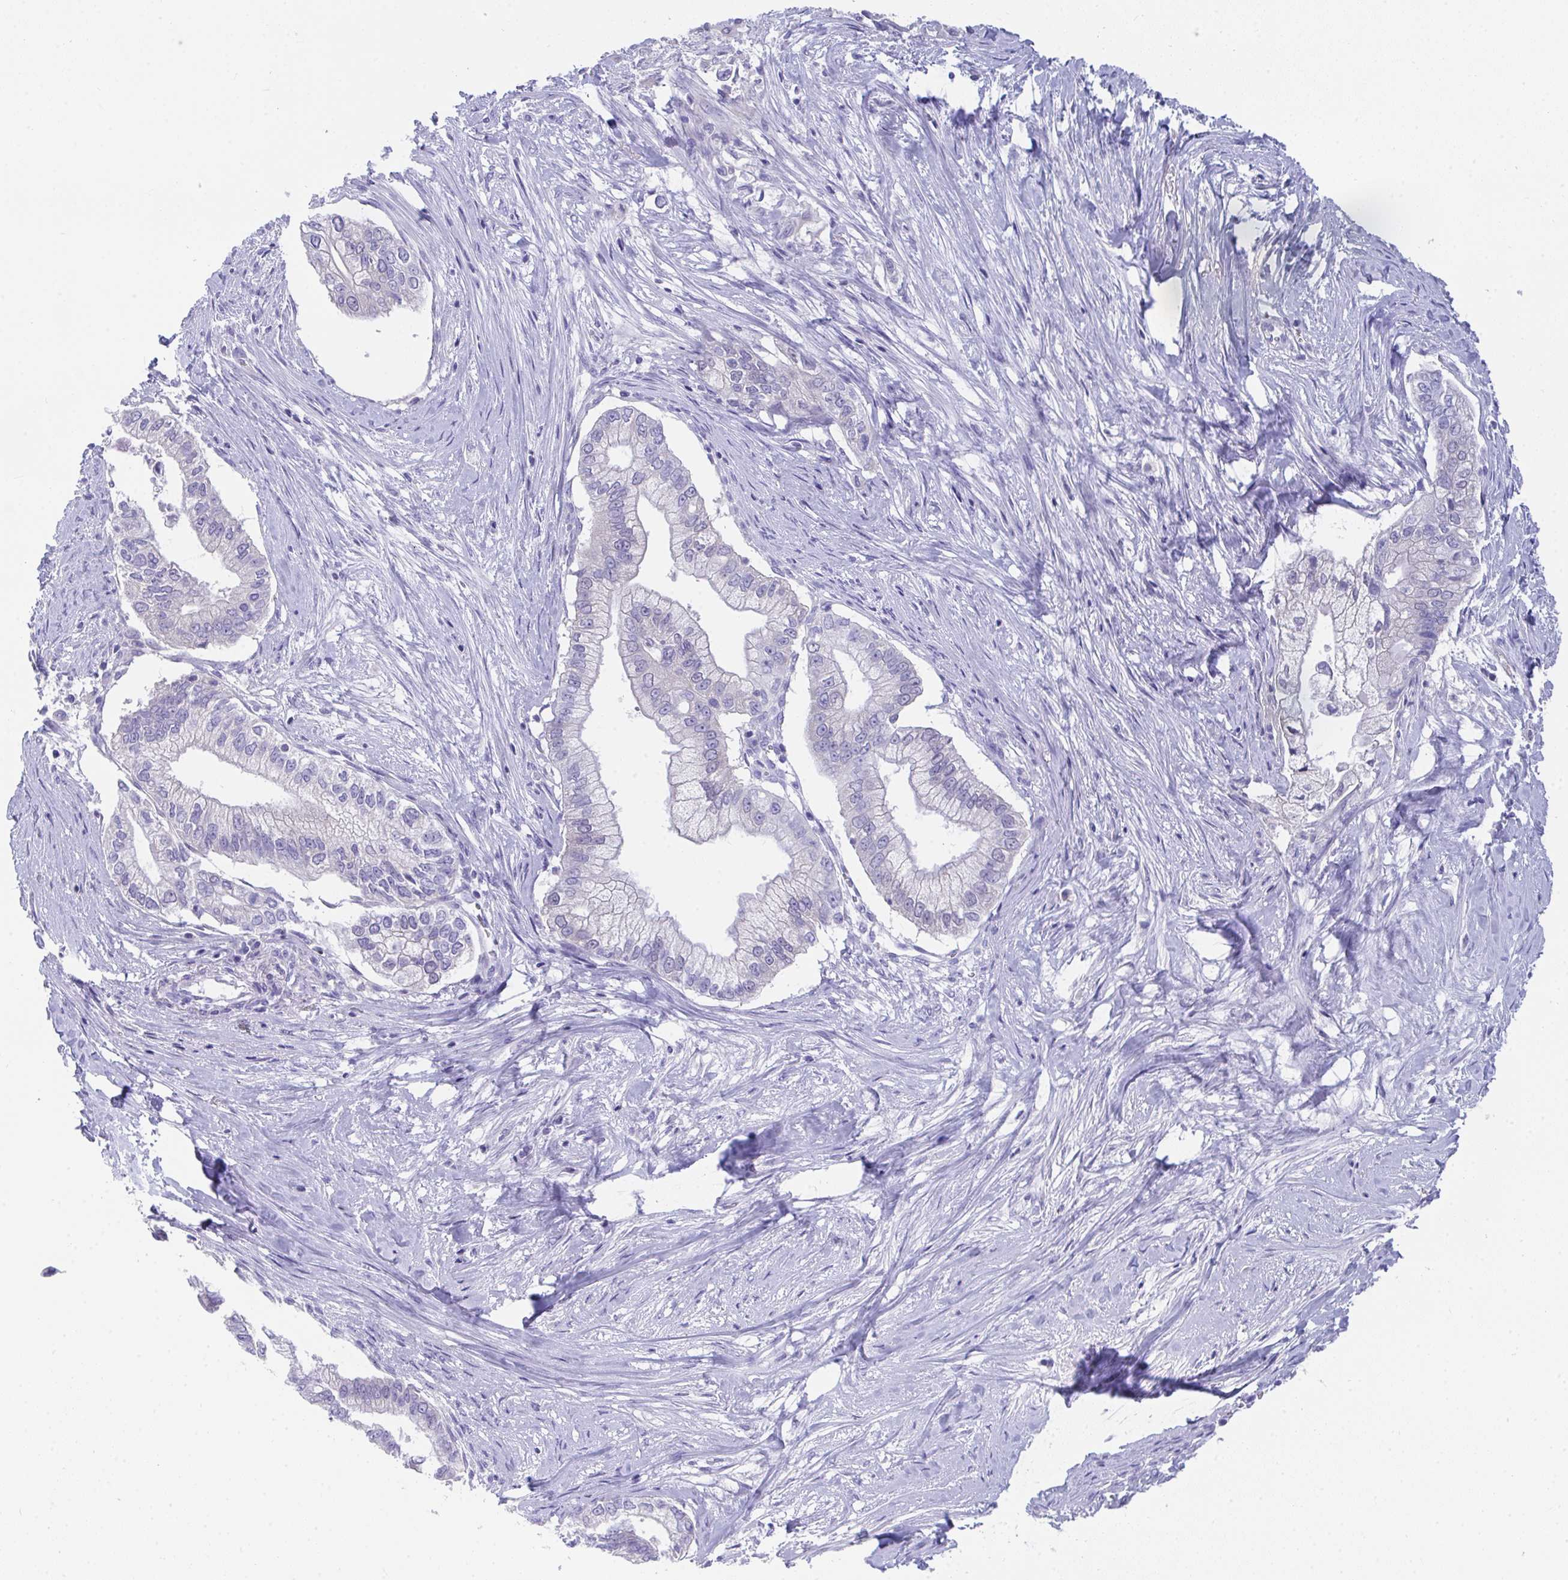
{"staining": {"intensity": "negative", "quantity": "none", "location": "none"}, "tissue": "pancreatic cancer", "cell_type": "Tumor cells", "image_type": "cancer", "snomed": [{"axis": "morphology", "description": "Adenocarcinoma, NOS"}, {"axis": "topography", "description": "Pancreas"}], "caption": "Tumor cells are negative for brown protein staining in pancreatic cancer (adenocarcinoma).", "gene": "COA5", "patient": {"sex": "male", "age": 70}}